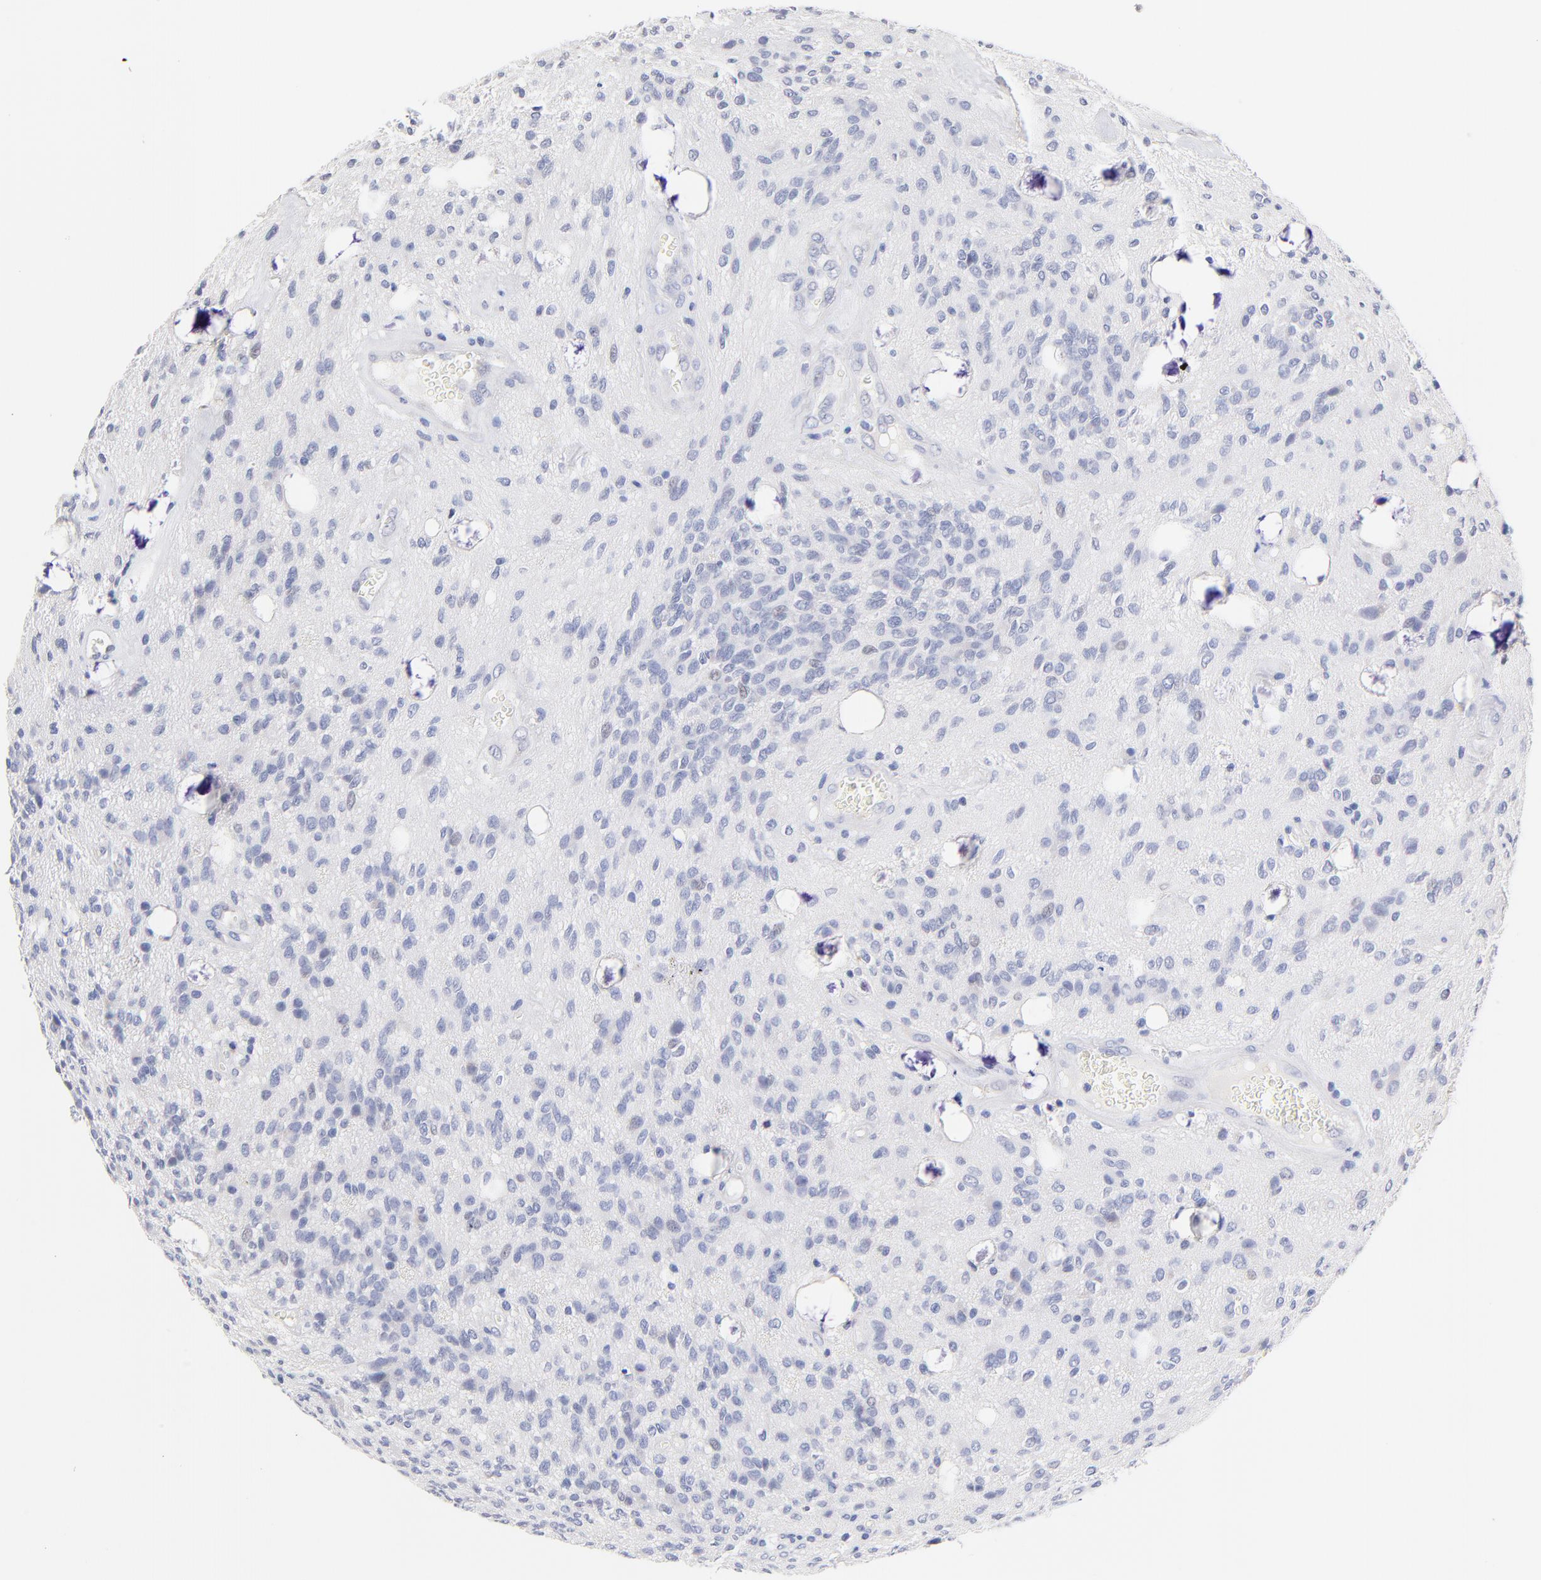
{"staining": {"intensity": "negative", "quantity": "none", "location": "none"}, "tissue": "glioma", "cell_type": "Tumor cells", "image_type": "cancer", "snomed": [{"axis": "morphology", "description": "Glioma, malignant, Low grade"}, {"axis": "topography", "description": "Brain"}], "caption": "A photomicrograph of human glioma is negative for staining in tumor cells.", "gene": "TWNK", "patient": {"sex": "female", "age": 15}}